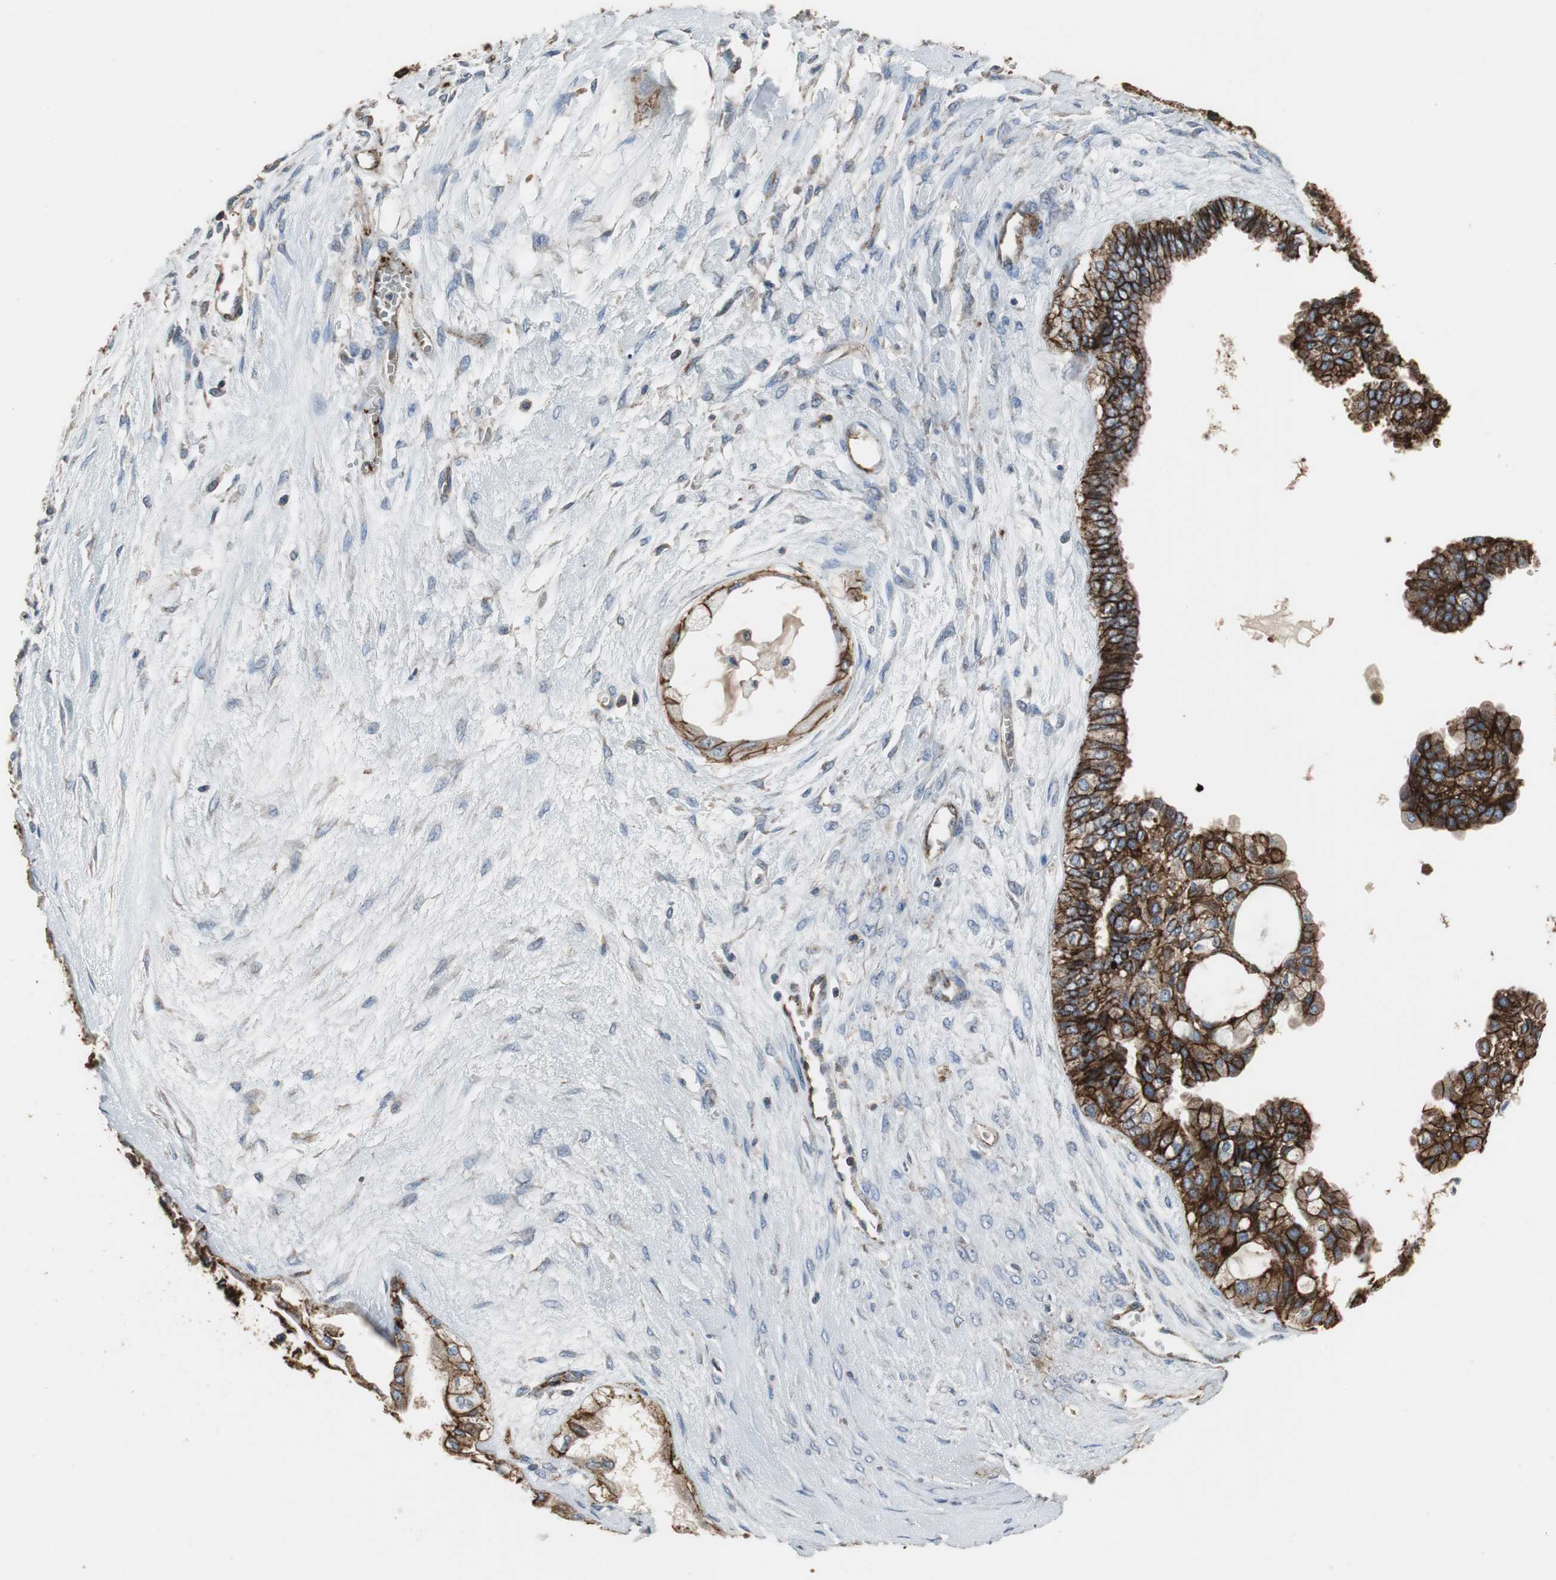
{"staining": {"intensity": "strong", "quantity": ">75%", "location": "cytoplasmic/membranous"}, "tissue": "ovarian cancer", "cell_type": "Tumor cells", "image_type": "cancer", "snomed": [{"axis": "morphology", "description": "Carcinoma, NOS"}, {"axis": "morphology", "description": "Carcinoma, endometroid"}, {"axis": "topography", "description": "Ovary"}], "caption": "Strong cytoplasmic/membranous positivity for a protein is appreciated in about >75% of tumor cells of ovarian cancer (carcinoma) using immunohistochemistry.", "gene": "F11R", "patient": {"sex": "female", "age": 50}}